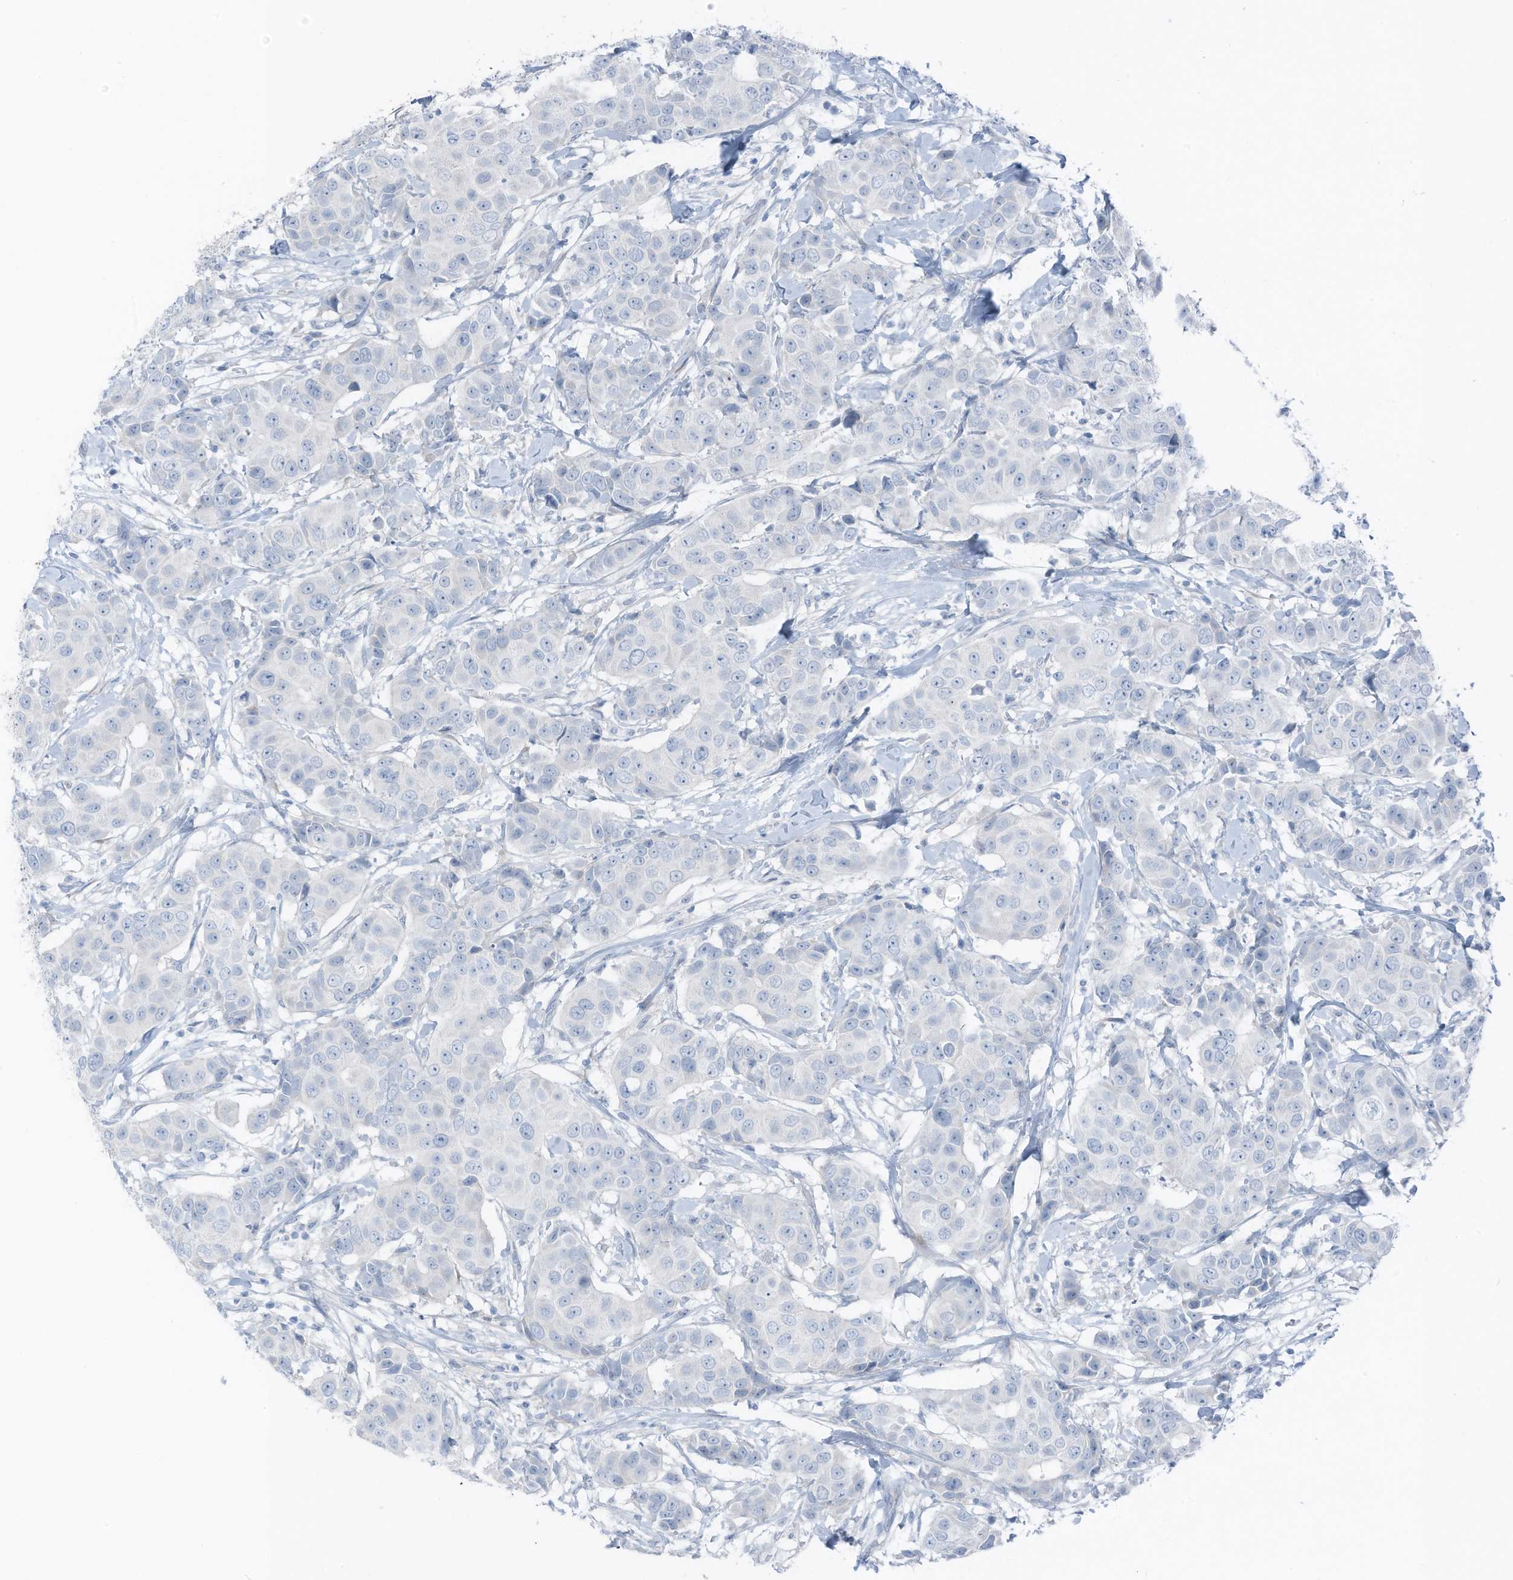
{"staining": {"intensity": "negative", "quantity": "none", "location": "none"}, "tissue": "breast cancer", "cell_type": "Tumor cells", "image_type": "cancer", "snomed": [{"axis": "morphology", "description": "Normal tissue, NOS"}, {"axis": "morphology", "description": "Duct carcinoma"}, {"axis": "topography", "description": "Breast"}], "caption": "Immunohistochemical staining of breast cancer demonstrates no significant positivity in tumor cells.", "gene": "ARHGEF33", "patient": {"sex": "female", "age": 39}}